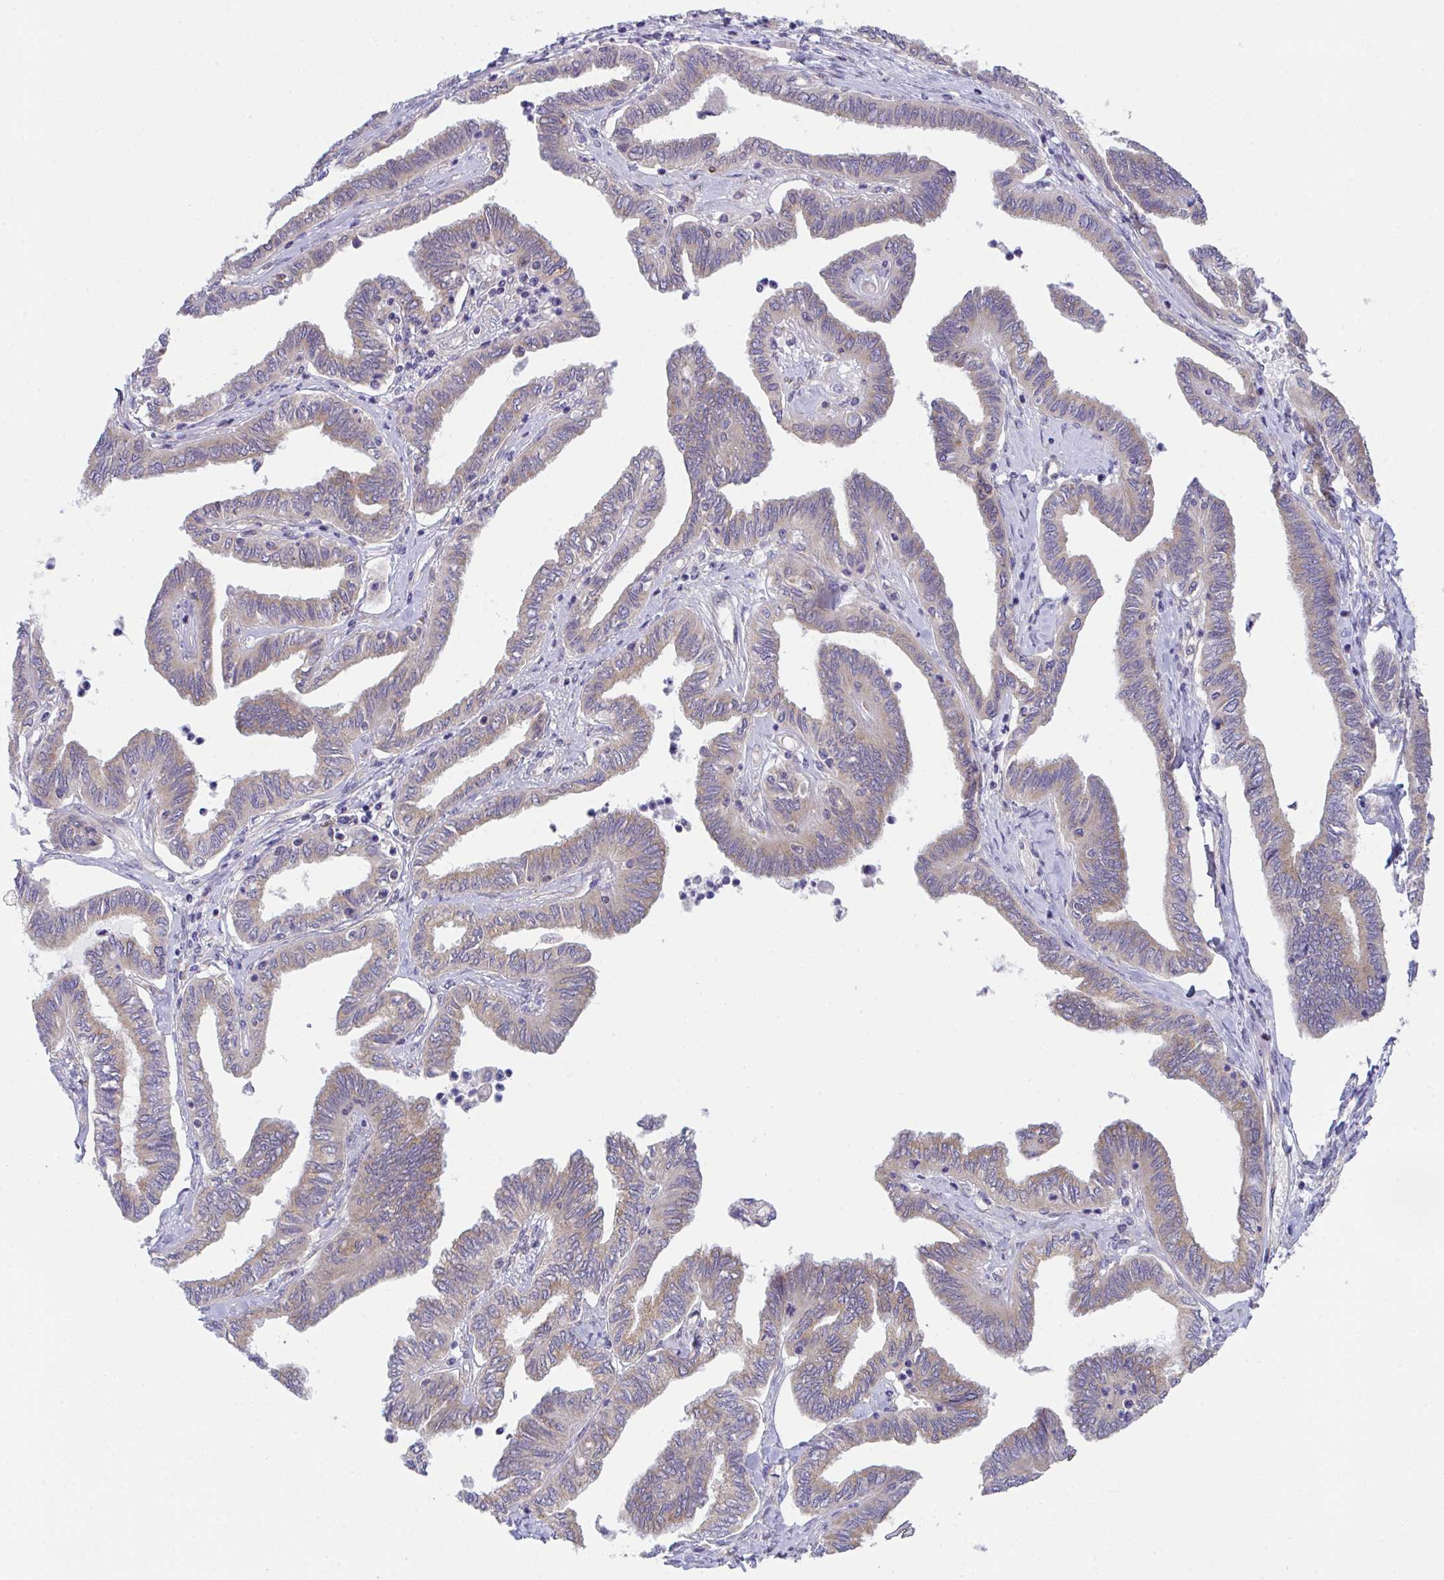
{"staining": {"intensity": "moderate", "quantity": "<25%", "location": "cytoplasmic/membranous"}, "tissue": "ovarian cancer", "cell_type": "Tumor cells", "image_type": "cancer", "snomed": [{"axis": "morphology", "description": "Carcinoma, endometroid"}, {"axis": "topography", "description": "Ovary"}], "caption": "Protein expression analysis of ovarian endometroid carcinoma exhibits moderate cytoplasmic/membranous expression in approximately <25% of tumor cells.", "gene": "MIA3", "patient": {"sex": "female", "age": 70}}